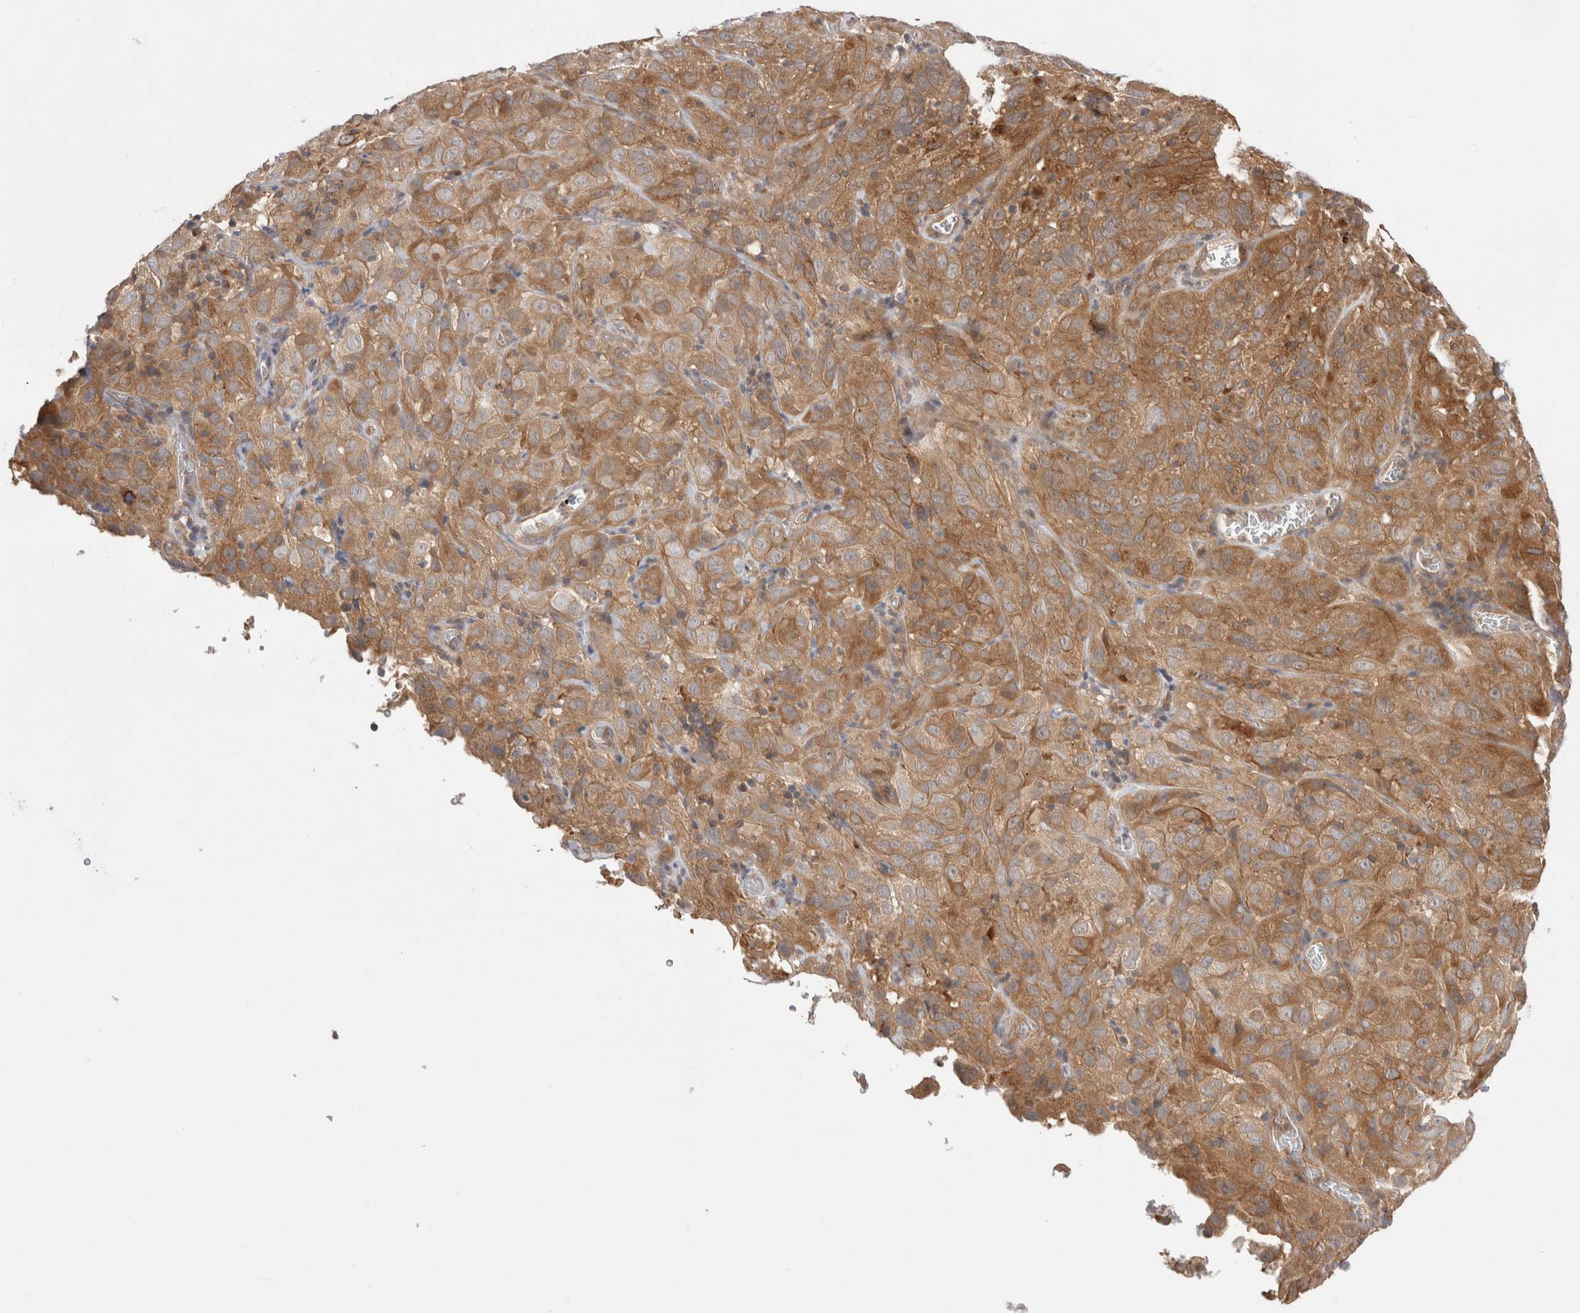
{"staining": {"intensity": "moderate", "quantity": ">75%", "location": "cytoplasmic/membranous"}, "tissue": "cervical cancer", "cell_type": "Tumor cells", "image_type": "cancer", "snomed": [{"axis": "morphology", "description": "Squamous cell carcinoma, NOS"}, {"axis": "topography", "description": "Cervix"}], "caption": "The micrograph demonstrates a brown stain indicating the presence of a protein in the cytoplasmic/membranous of tumor cells in squamous cell carcinoma (cervical).", "gene": "VPS28", "patient": {"sex": "female", "age": 32}}